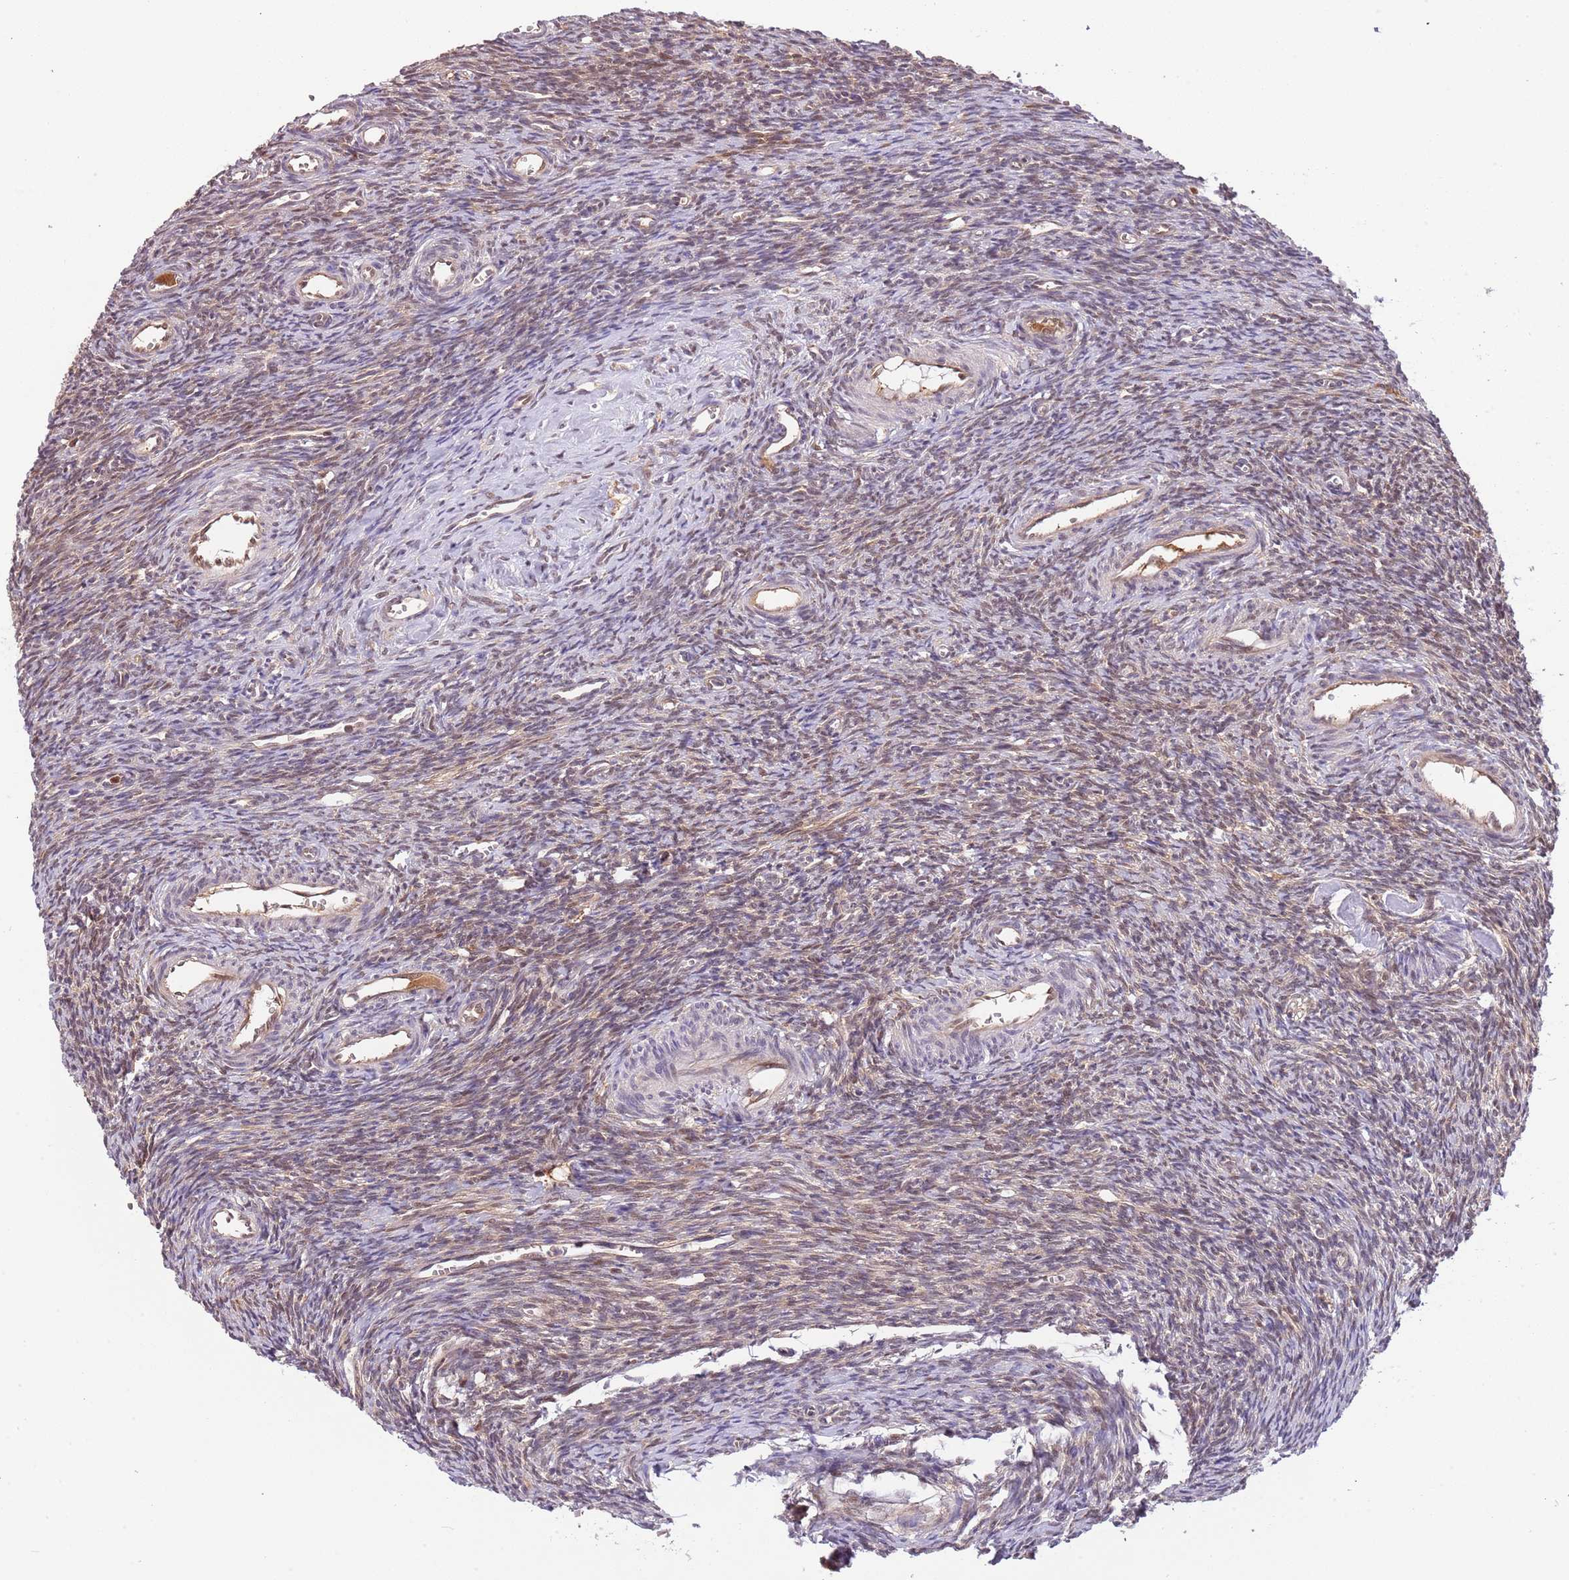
{"staining": {"intensity": "weak", "quantity": "25%-75%", "location": "nuclear"}, "tissue": "ovary", "cell_type": "Ovarian stroma cells", "image_type": "normal", "snomed": [{"axis": "morphology", "description": "Normal tissue, NOS"}, {"axis": "topography", "description": "Ovary"}], "caption": "Ovary stained for a protein shows weak nuclear positivity in ovarian stroma cells.", "gene": "PLSCR5", "patient": {"sex": "female", "age": 39}}